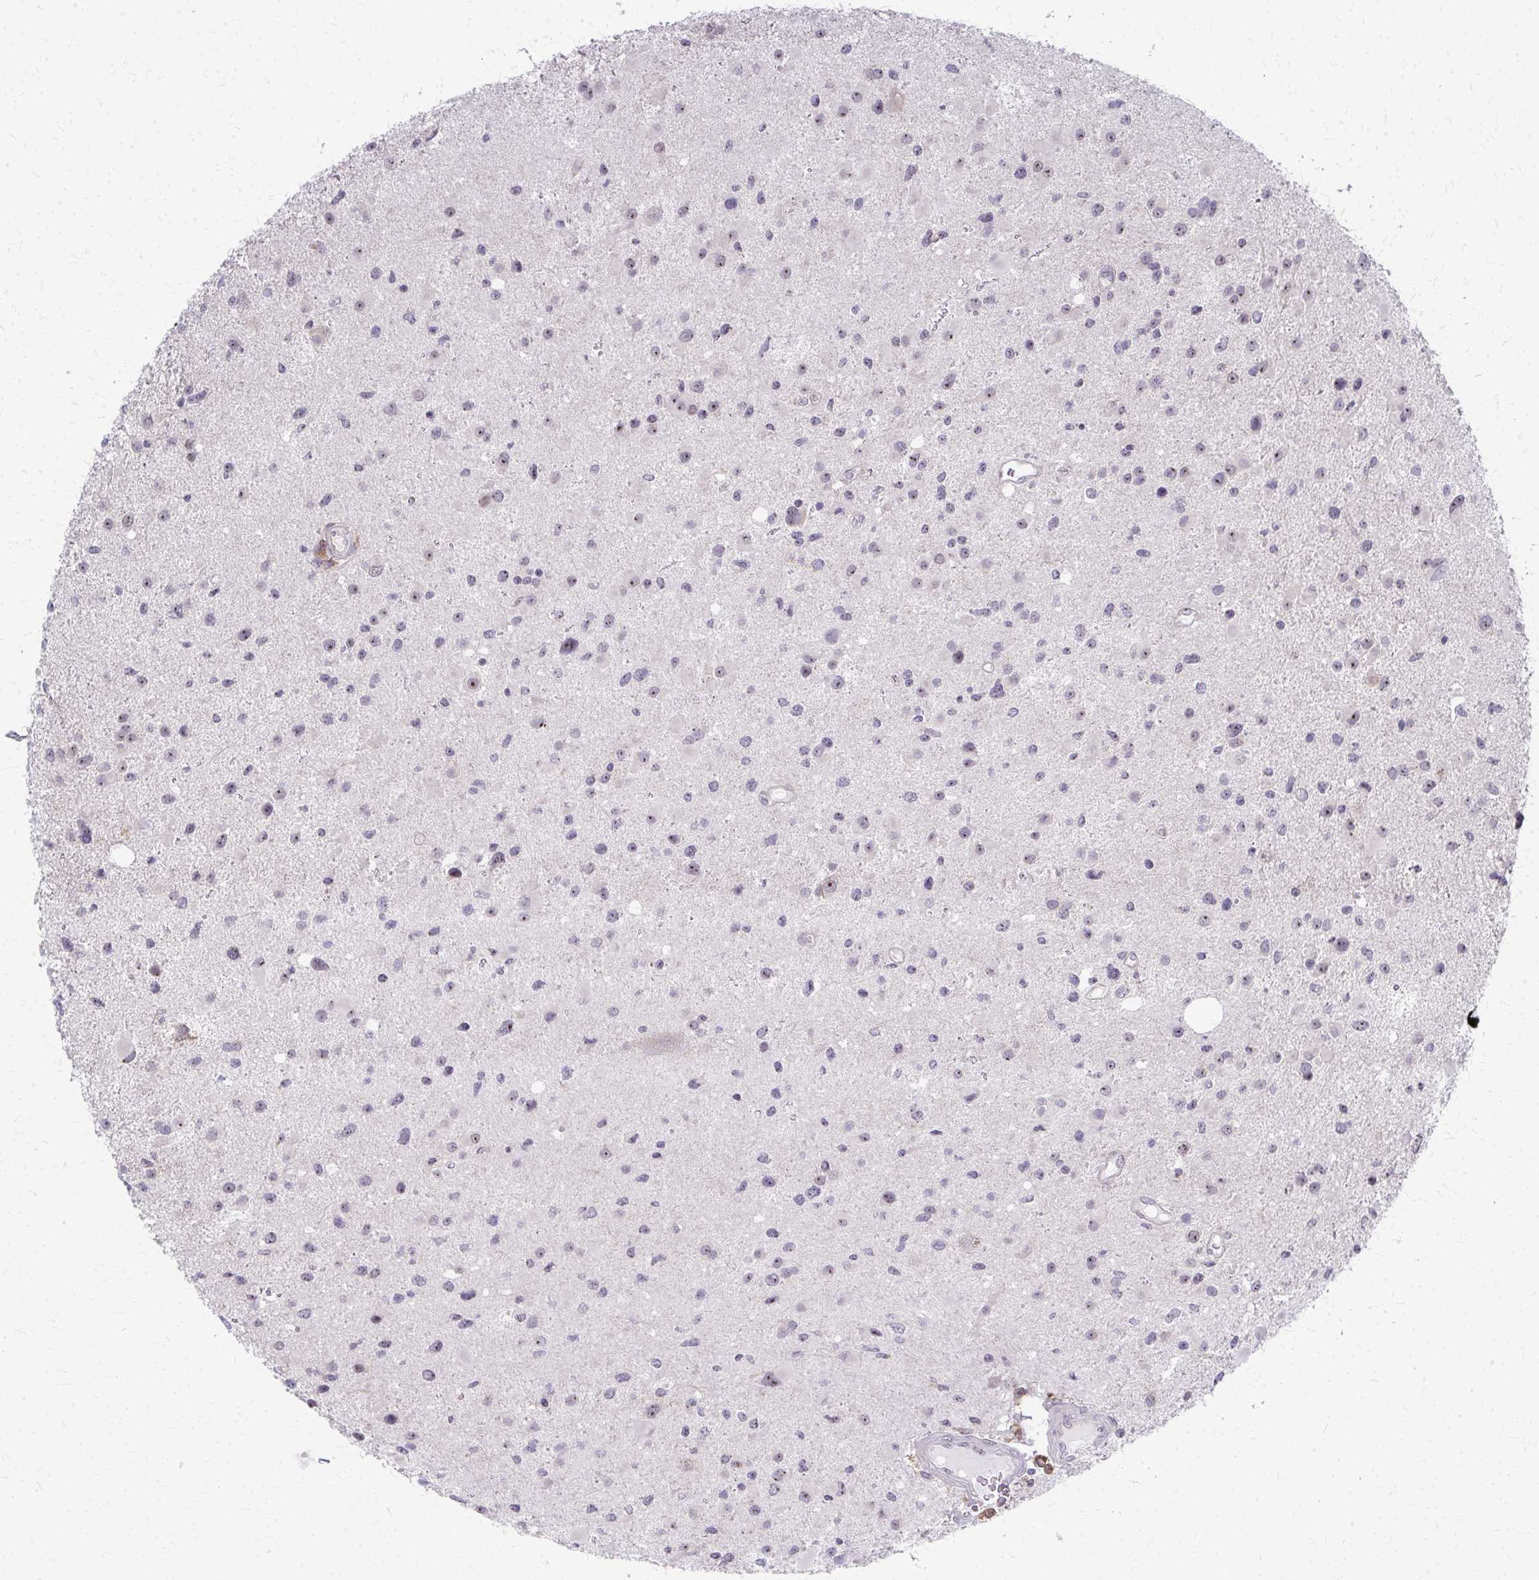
{"staining": {"intensity": "weak", "quantity": "25%-75%", "location": "nuclear"}, "tissue": "glioma", "cell_type": "Tumor cells", "image_type": "cancer", "snomed": [{"axis": "morphology", "description": "Glioma, malignant, Low grade"}, {"axis": "topography", "description": "Brain"}], "caption": "Tumor cells reveal low levels of weak nuclear expression in approximately 25%-75% of cells in glioma.", "gene": "NUDT16", "patient": {"sex": "female", "age": 32}}